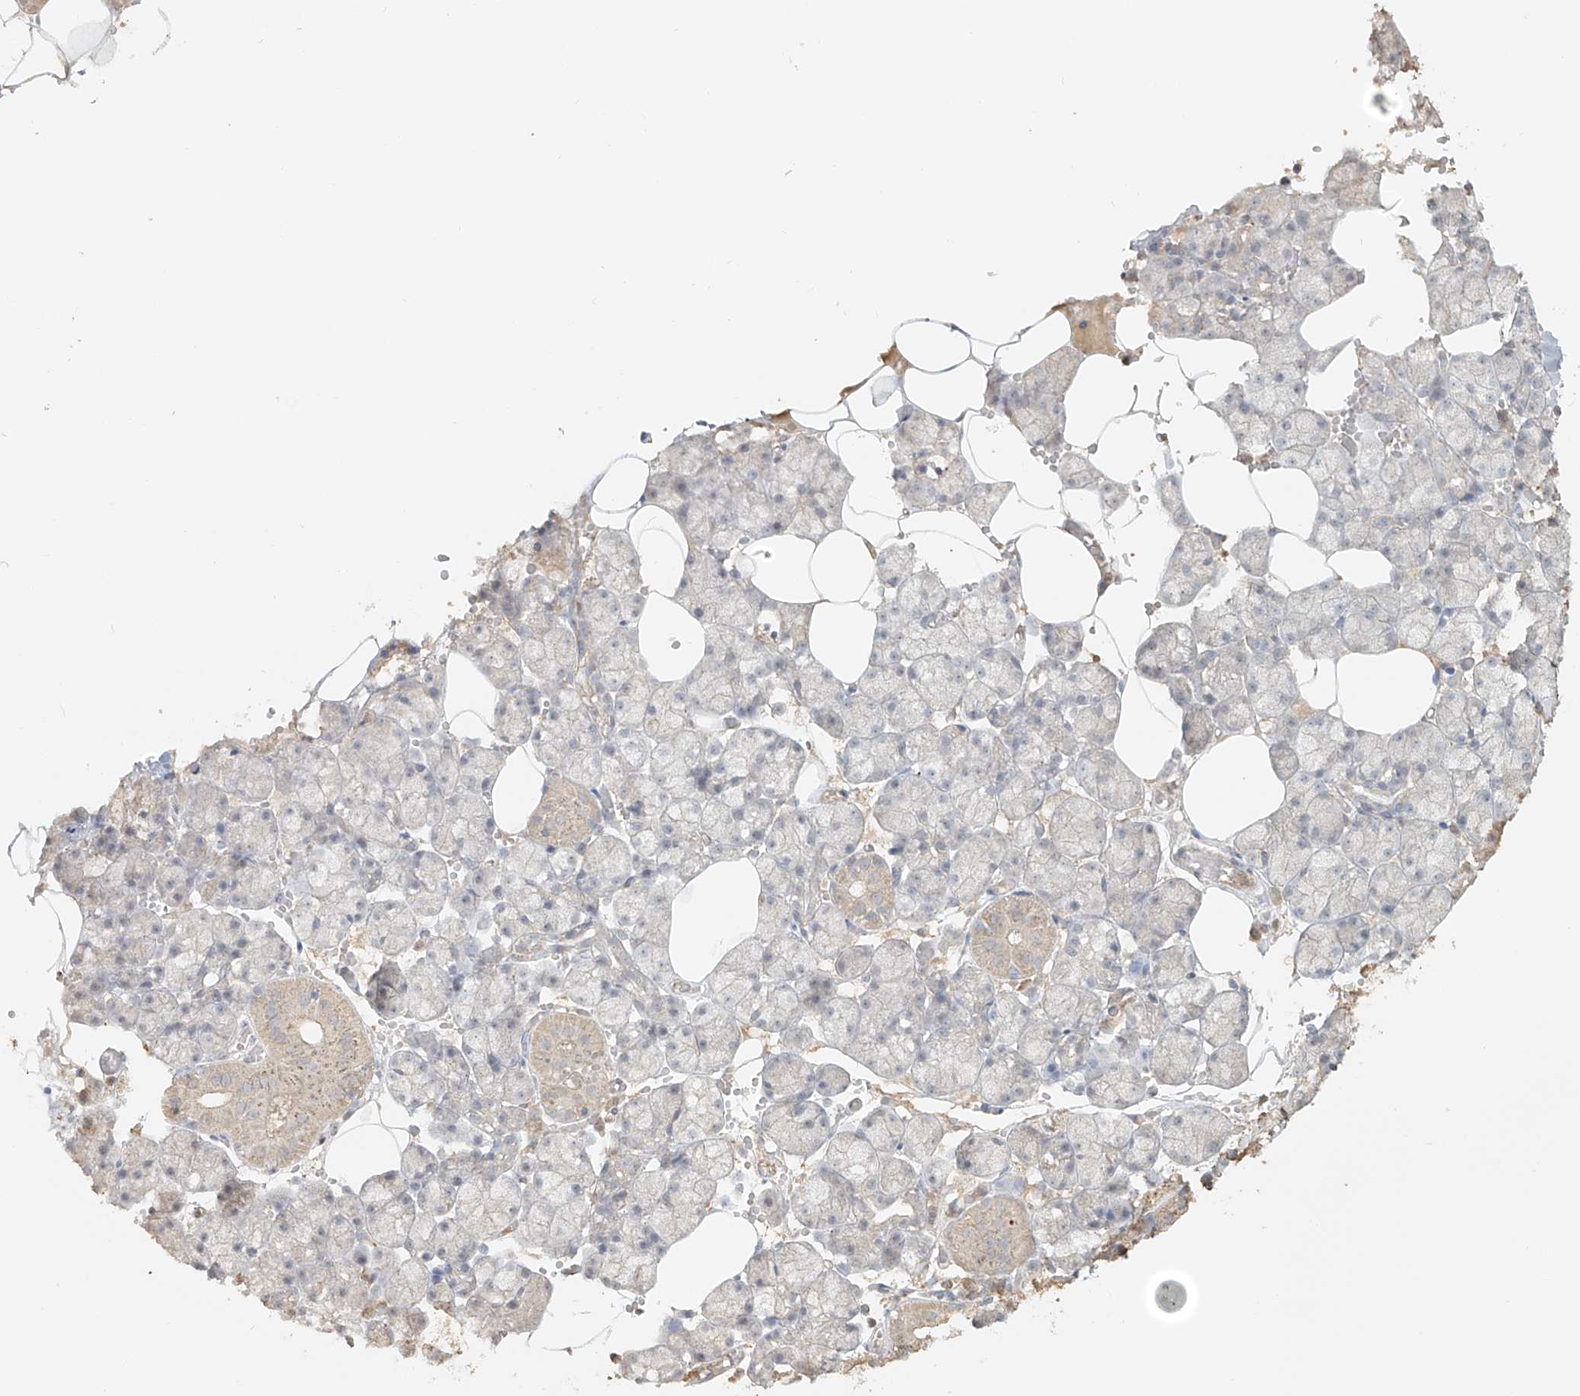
{"staining": {"intensity": "weak", "quantity": "<25%", "location": "cytoplasmic/membranous"}, "tissue": "salivary gland", "cell_type": "Glandular cells", "image_type": "normal", "snomed": [{"axis": "morphology", "description": "Normal tissue, NOS"}, {"axis": "topography", "description": "Salivary gland"}], "caption": "Image shows no protein positivity in glandular cells of benign salivary gland. (DAB (3,3'-diaminobenzidine) immunohistochemistry (IHC), high magnification).", "gene": "NPHS1", "patient": {"sex": "male", "age": 62}}